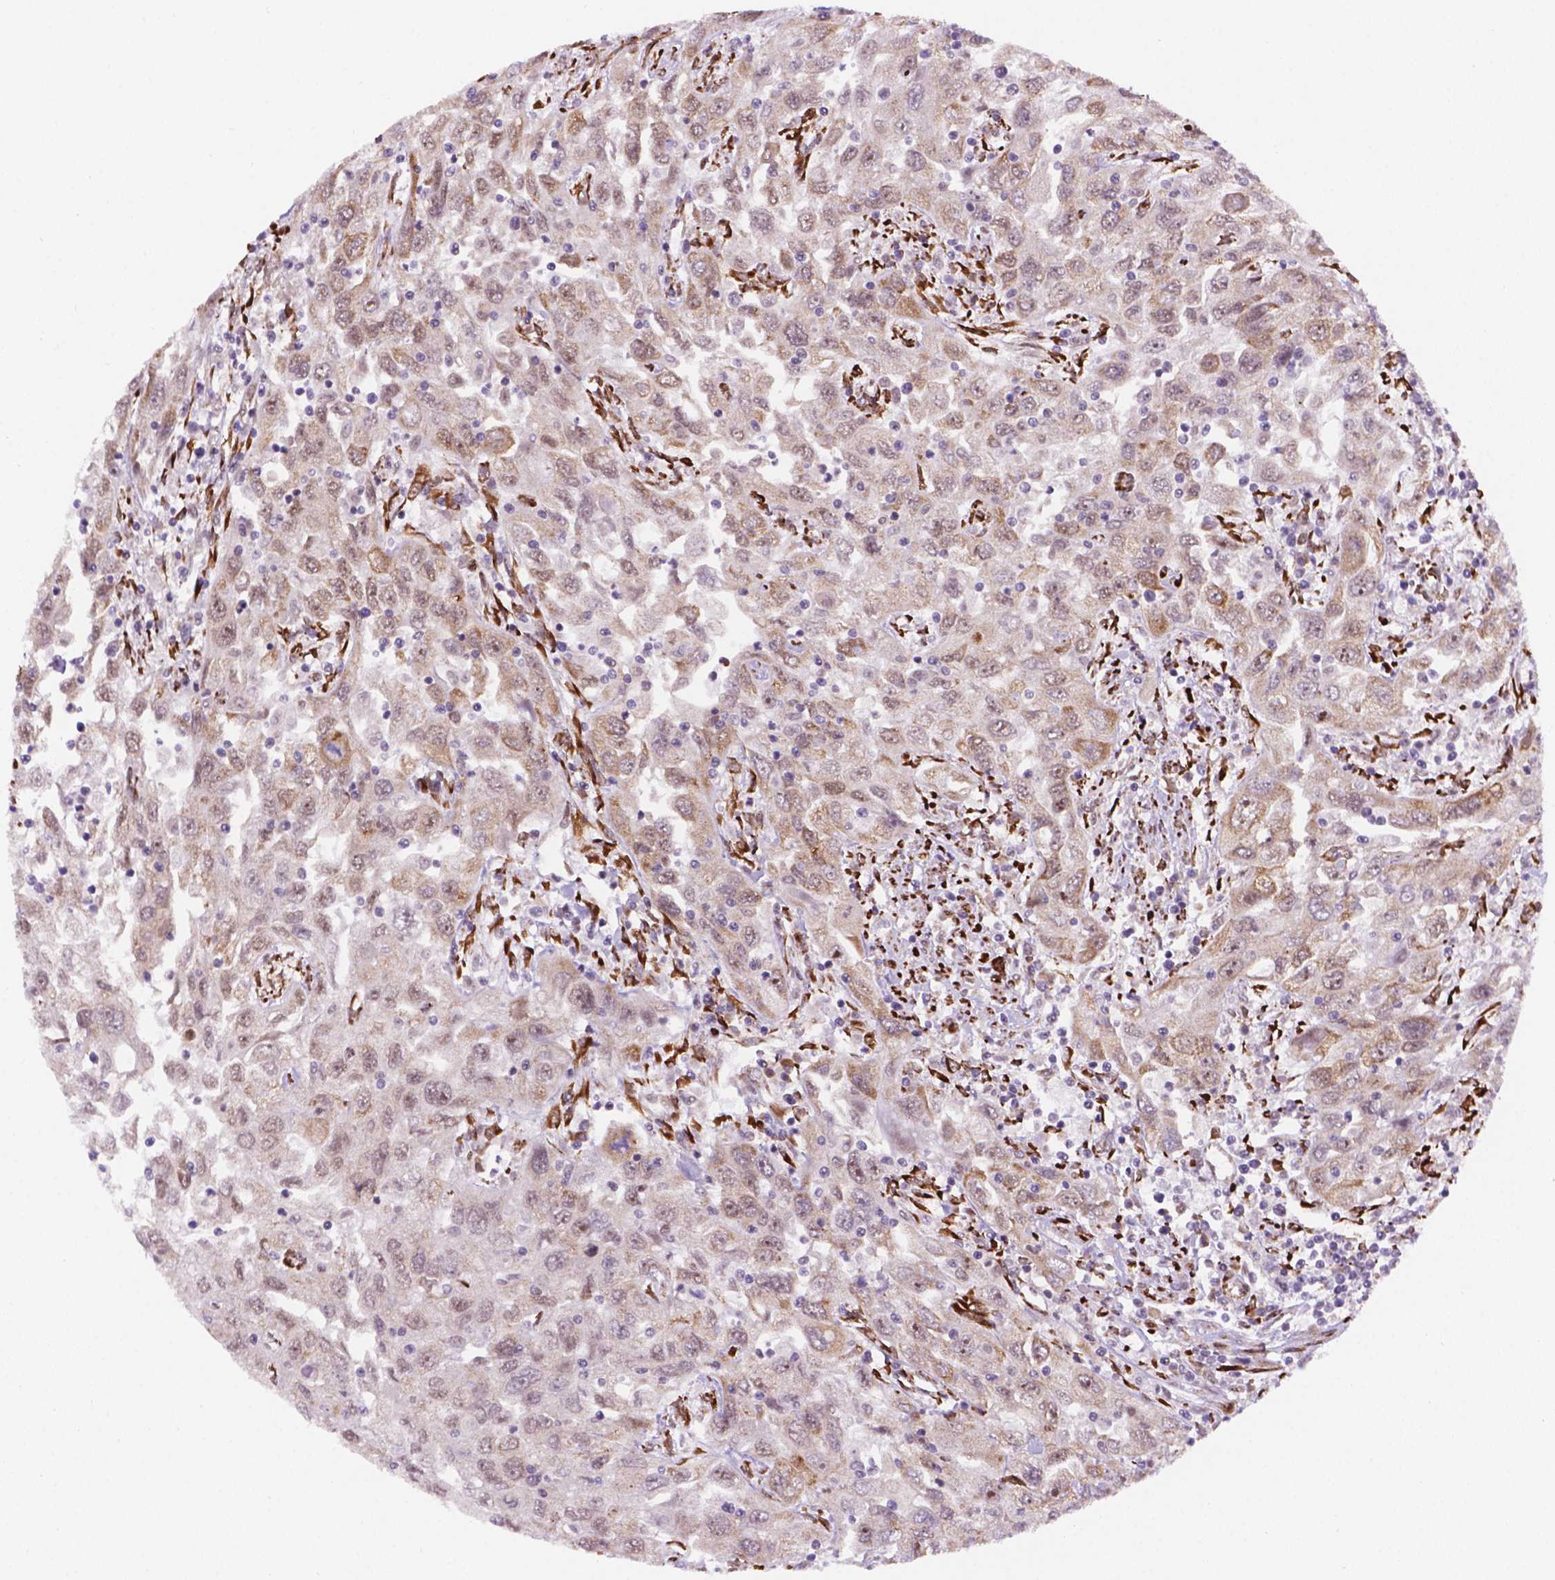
{"staining": {"intensity": "moderate", "quantity": ">75%", "location": "cytoplasmic/membranous"}, "tissue": "urothelial cancer", "cell_type": "Tumor cells", "image_type": "cancer", "snomed": [{"axis": "morphology", "description": "Urothelial carcinoma, High grade"}, {"axis": "topography", "description": "Urinary bladder"}], "caption": "Immunohistochemistry (IHC) (DAB) staining of urothelial cancer demonstrates moderate cytoplasmic/membranous protein expression in about >75% of tumor cells.", "gene": "FNIP1", "patient": {"sex": "male", "age": 76}}